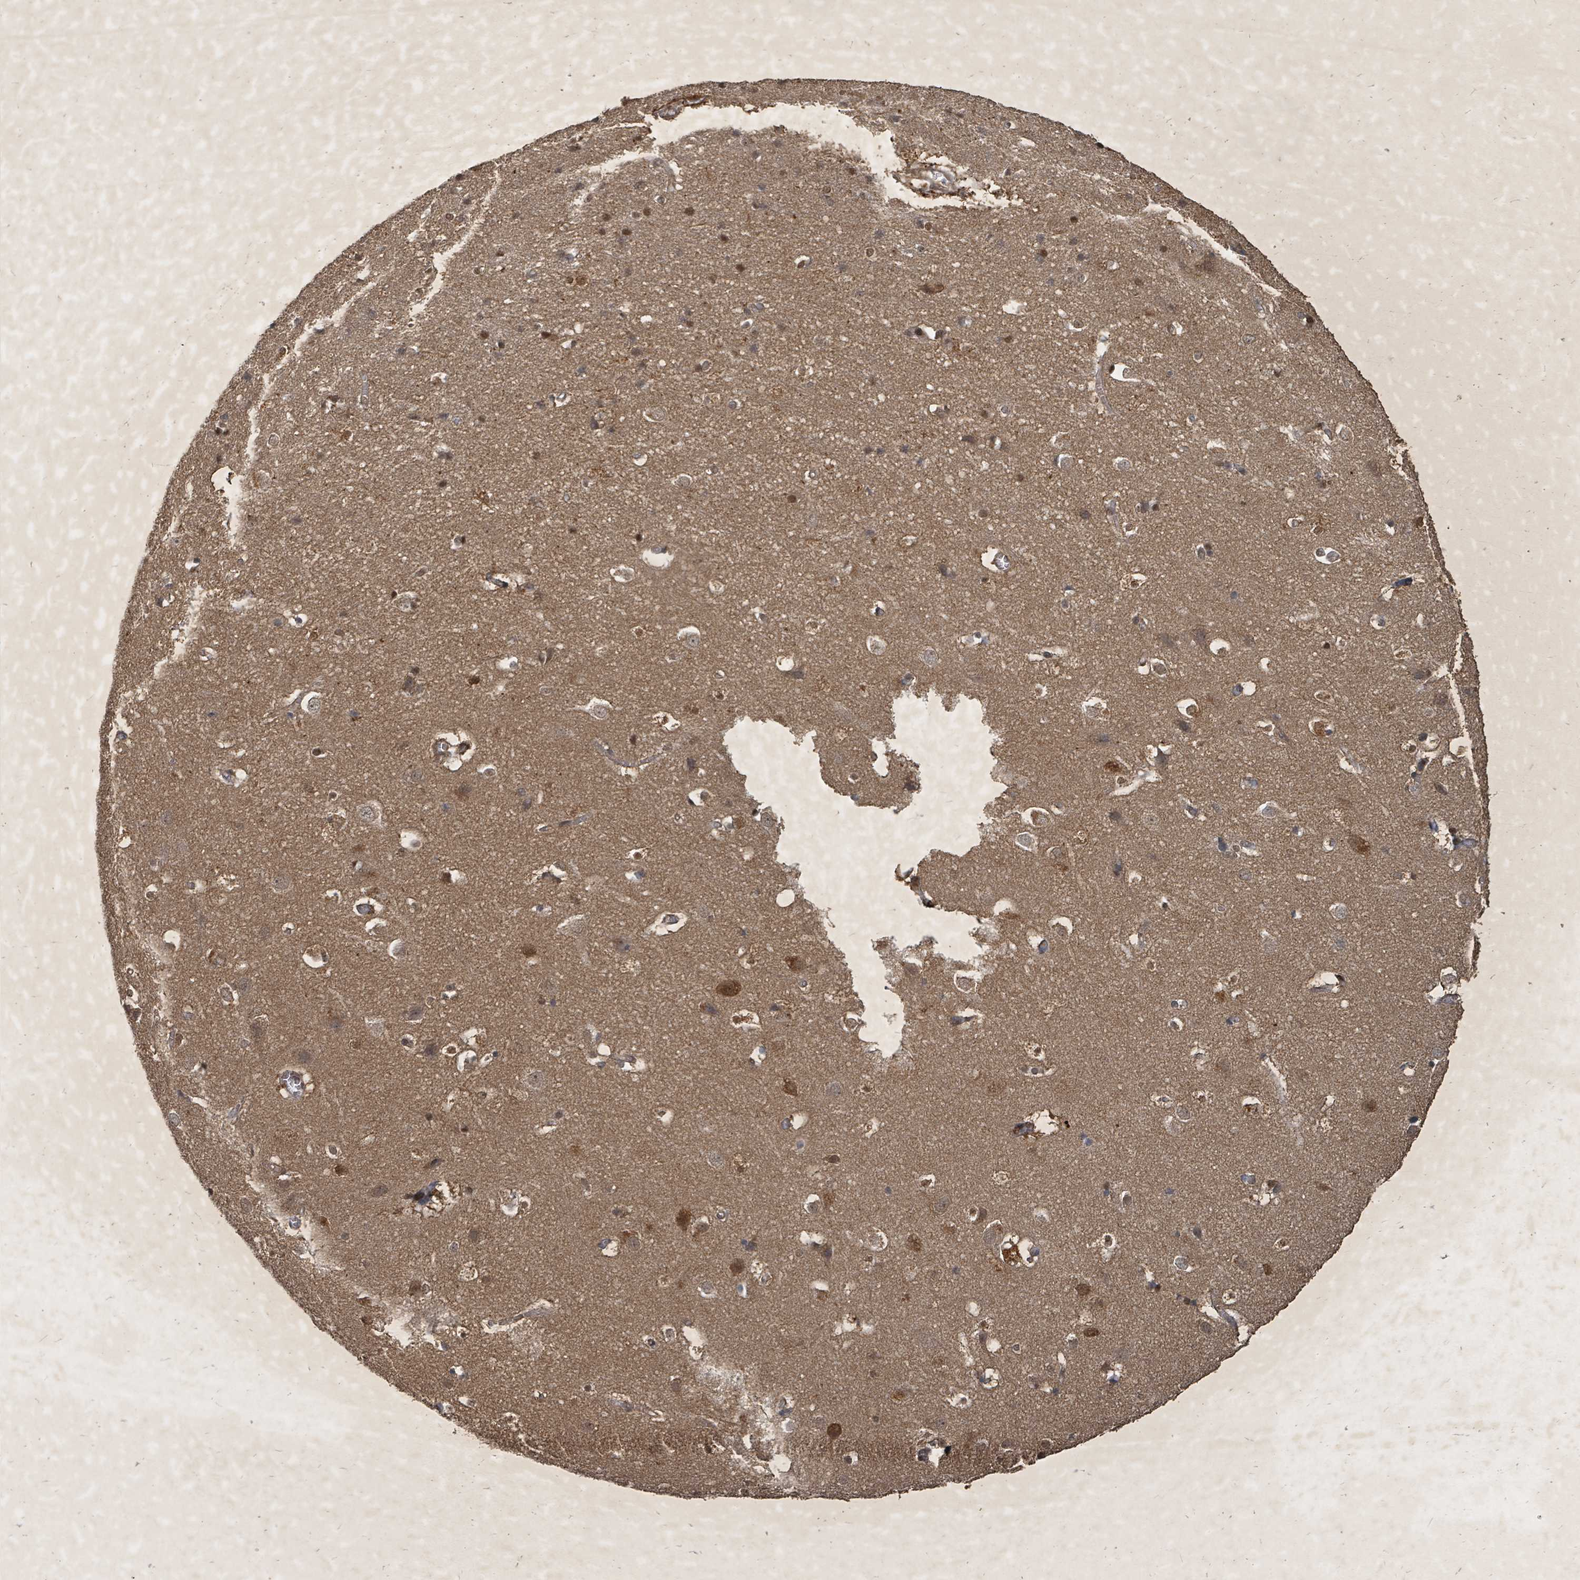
{"staining": {"intensity": "moderate", "quantity": ">75%", "location": "cytoplasmic/membranous,nuclear"}, "tissue": "cerebral cortex", "cell_type": "Endothelial cells", "image_type": "normal", "snomed": [{"axis": "morphology", "description": "Normal tissue, NOS"}, {"axis": "topography", "description": "Cerebral cortex"}], "caption": "Unremarkable cerebral cortex shows moderate cytoplasmic/membranous,nuclear expression in about >75% of endothelial cells Nuclei are stained in blue..", "gene": "KDM4E", "patient": {"sex": "male", "age": 54}}